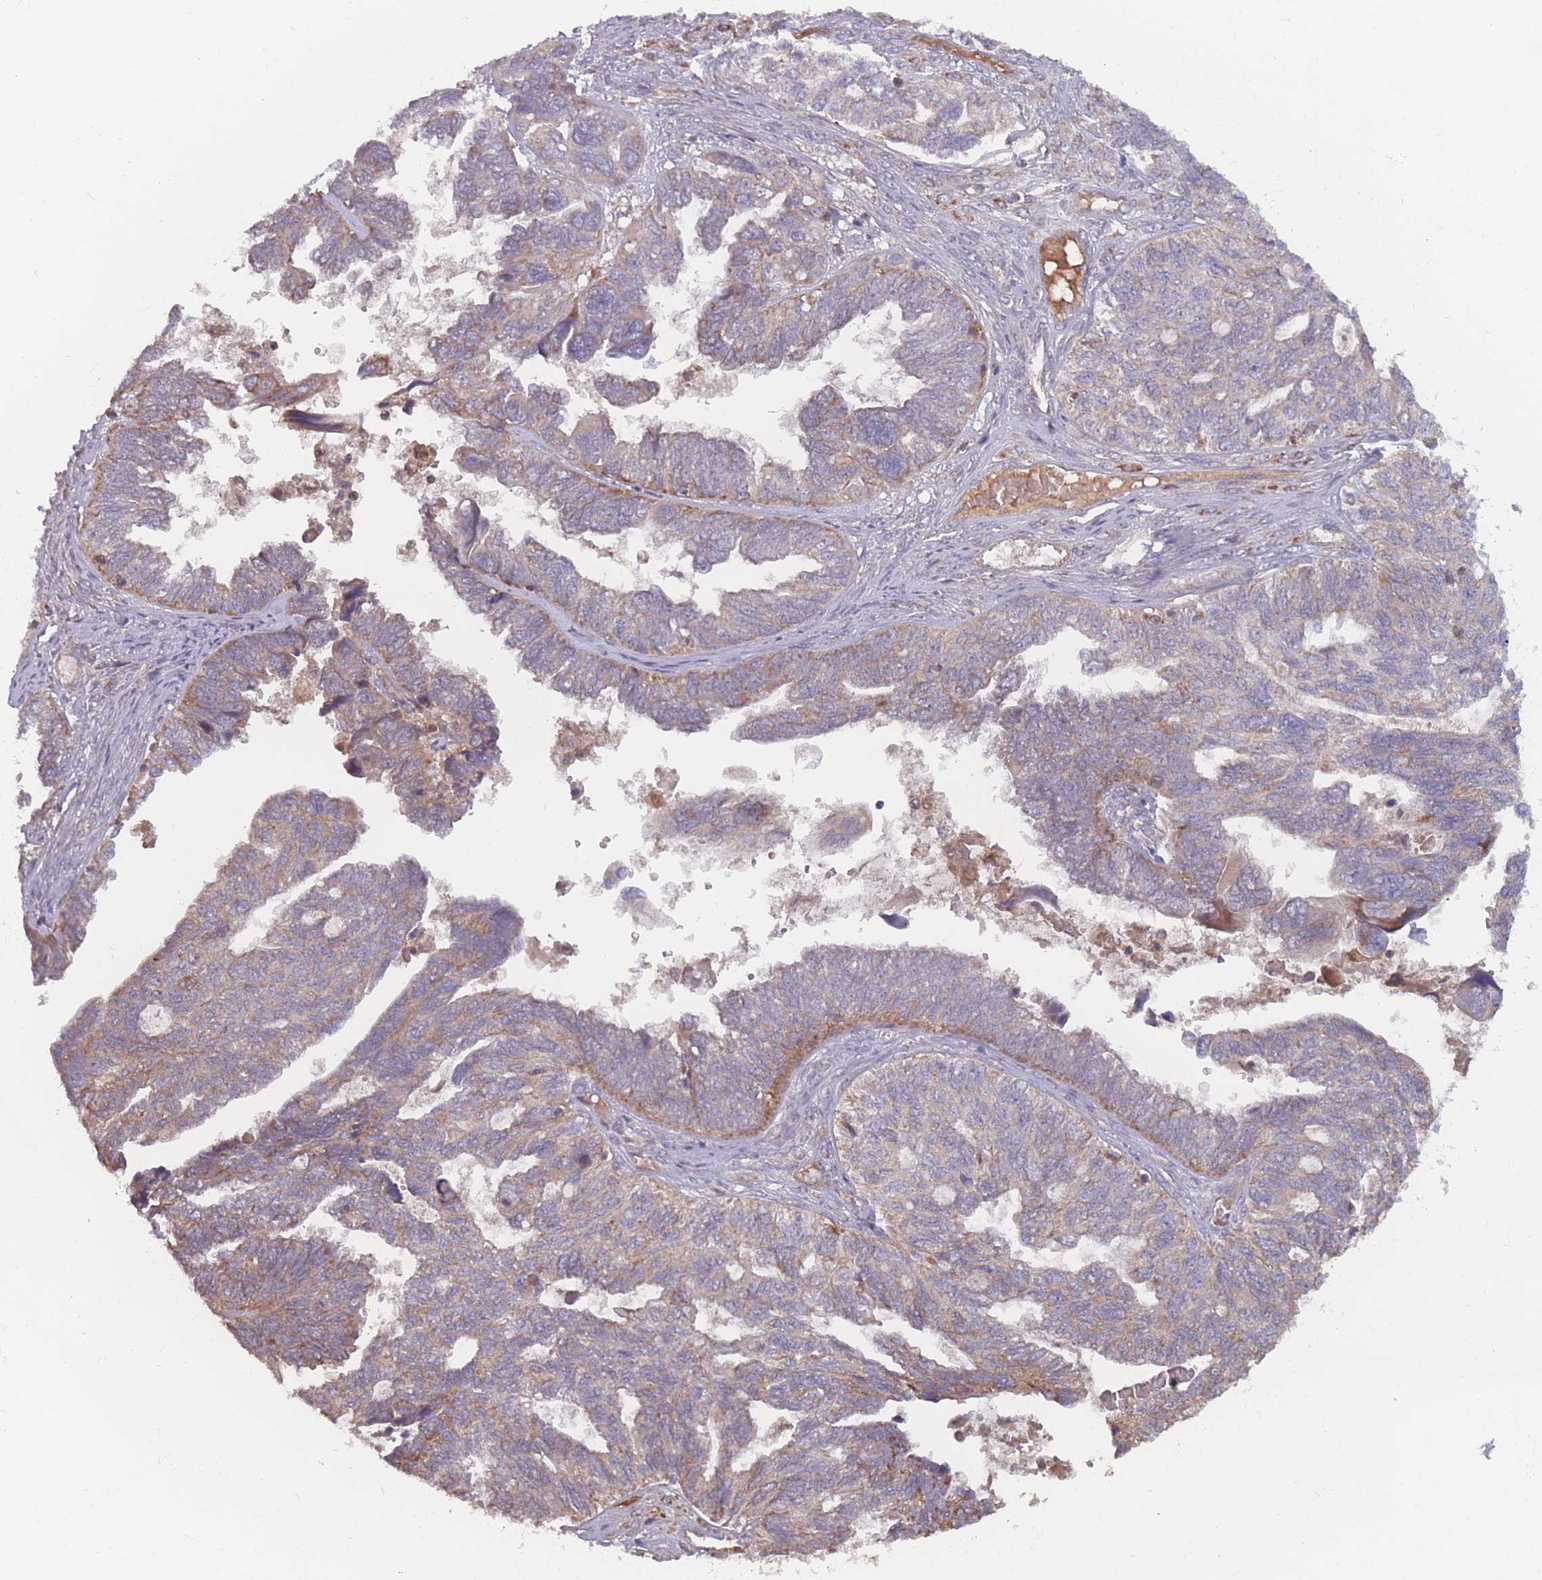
{"staining": {"intensity": "weak", "quantity": "25%-75%", "location": "cytoplasmic/membranous"}, "tissue": "ovarian cancer", "cell_type": "Tumor cells", "image_type": "cancer", "snomed": [{"axis": "morphology", "description": "Cystadenocarcinoma, serous, NOS"}, {"axis": "topography", "description": "Ovary"}], "caption": "There is low levels of weak cytoplasmic/membranous positivity in tumor cells of ovarian cancer, as demonstrated by immunohistochemical staining (brown color).", "gene": "ATP5MG", "patient": {"sex": "female", "age": 79}}